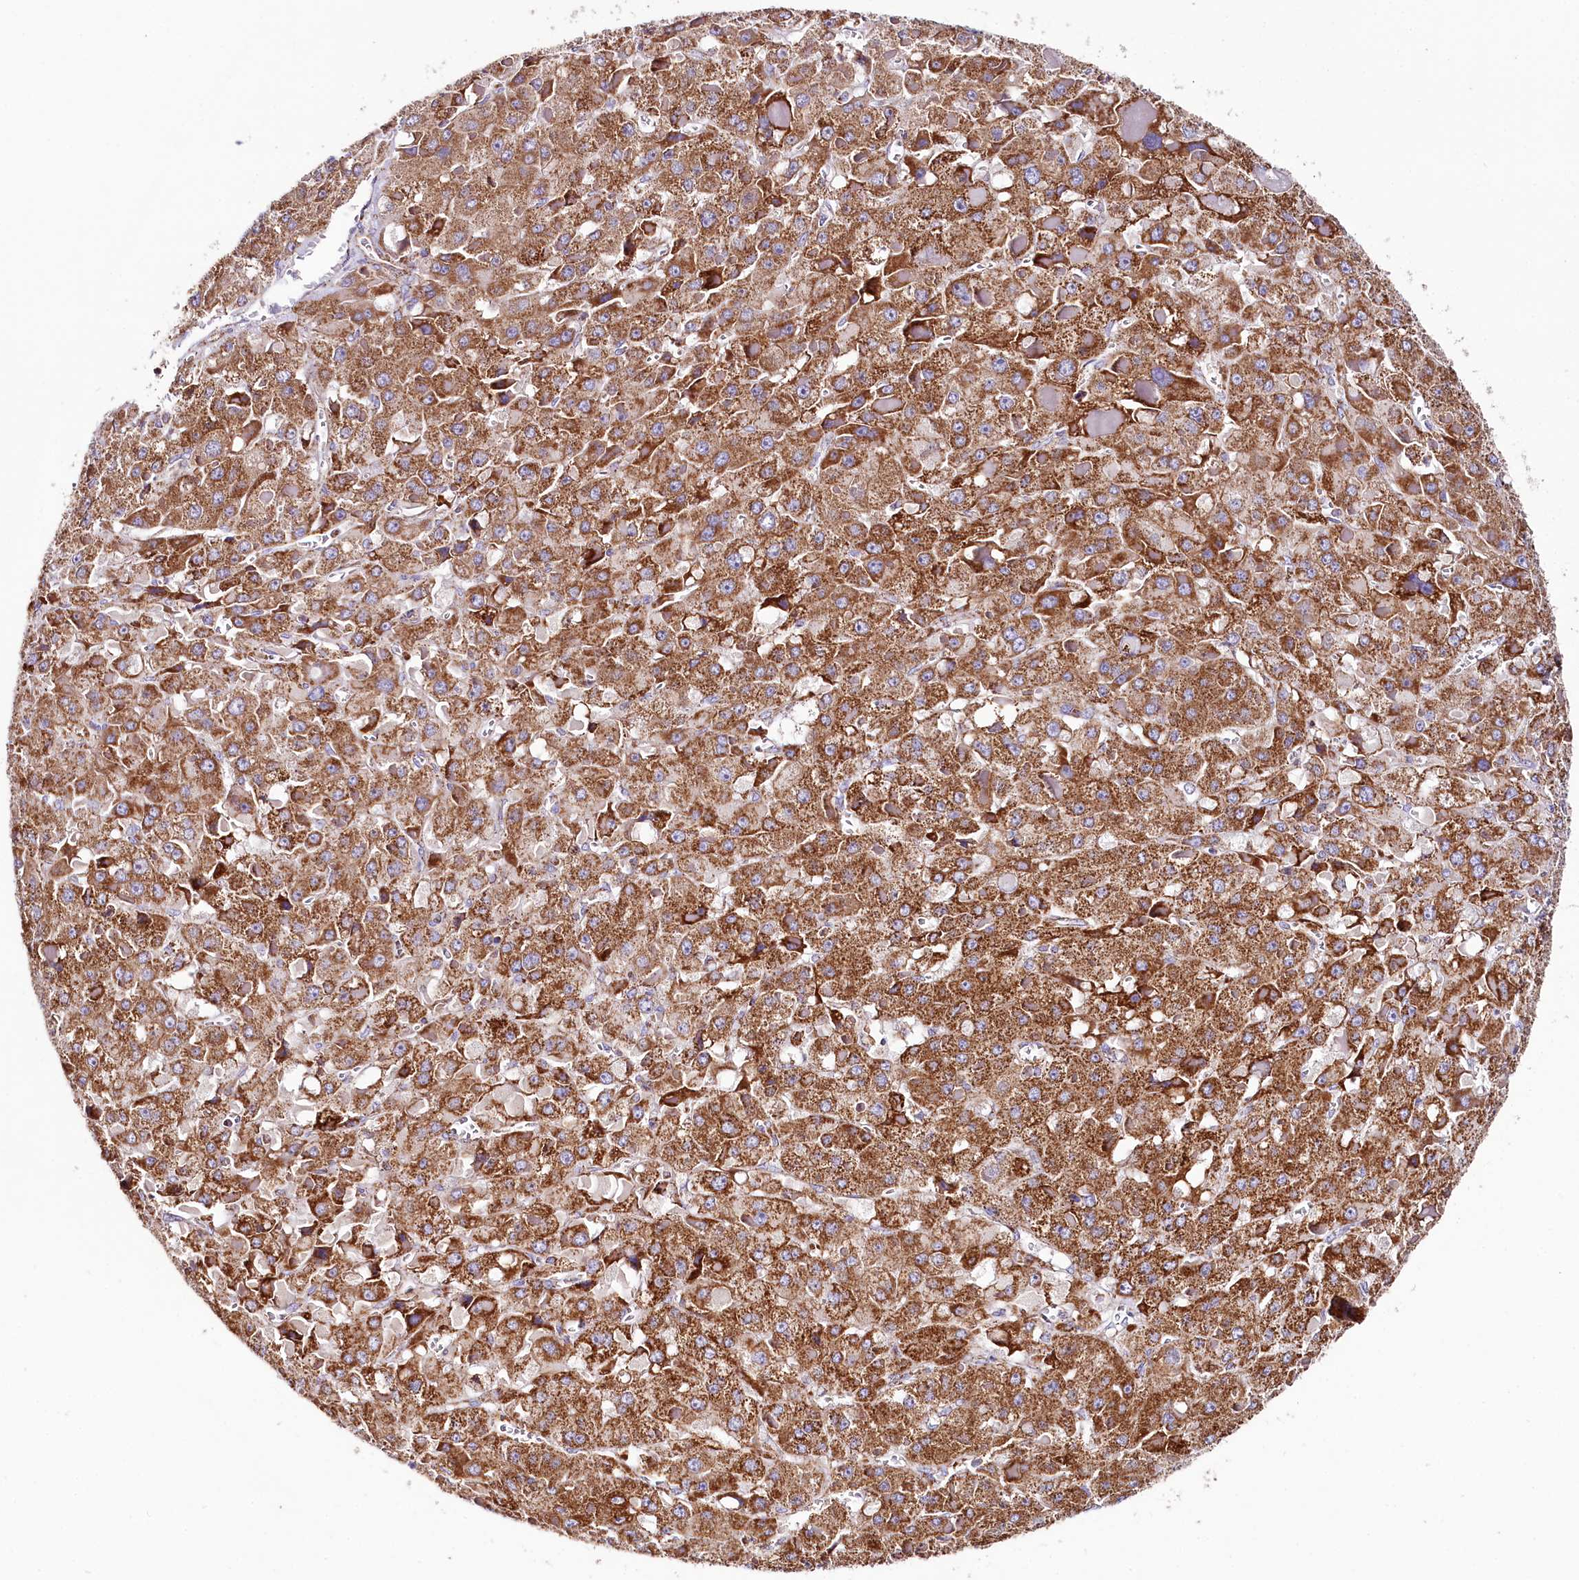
{"staining": {"intensity": "strong", "quantity": ">75%", "location": "cytoplasmic/membranous"}, "tissue": "liver cancer", "cell_type": "Tumor cells", "image_type": "cancer", "snomed": [{"axis": "morphology", "description": "Carcinoma, Hepatocellular, NOS"}, {"axis": "topography", "description": "Liver"}], "caption": "An immunohistochemistry micrograph of tumor tissue is shown. Protein staining in brown highlights strong cytoplasmic/membranous positivity in liver hepatocellular carcinoma within tumor cells.", "gene": "APLP2", "patient": {"sex": "female", "age": 73}}